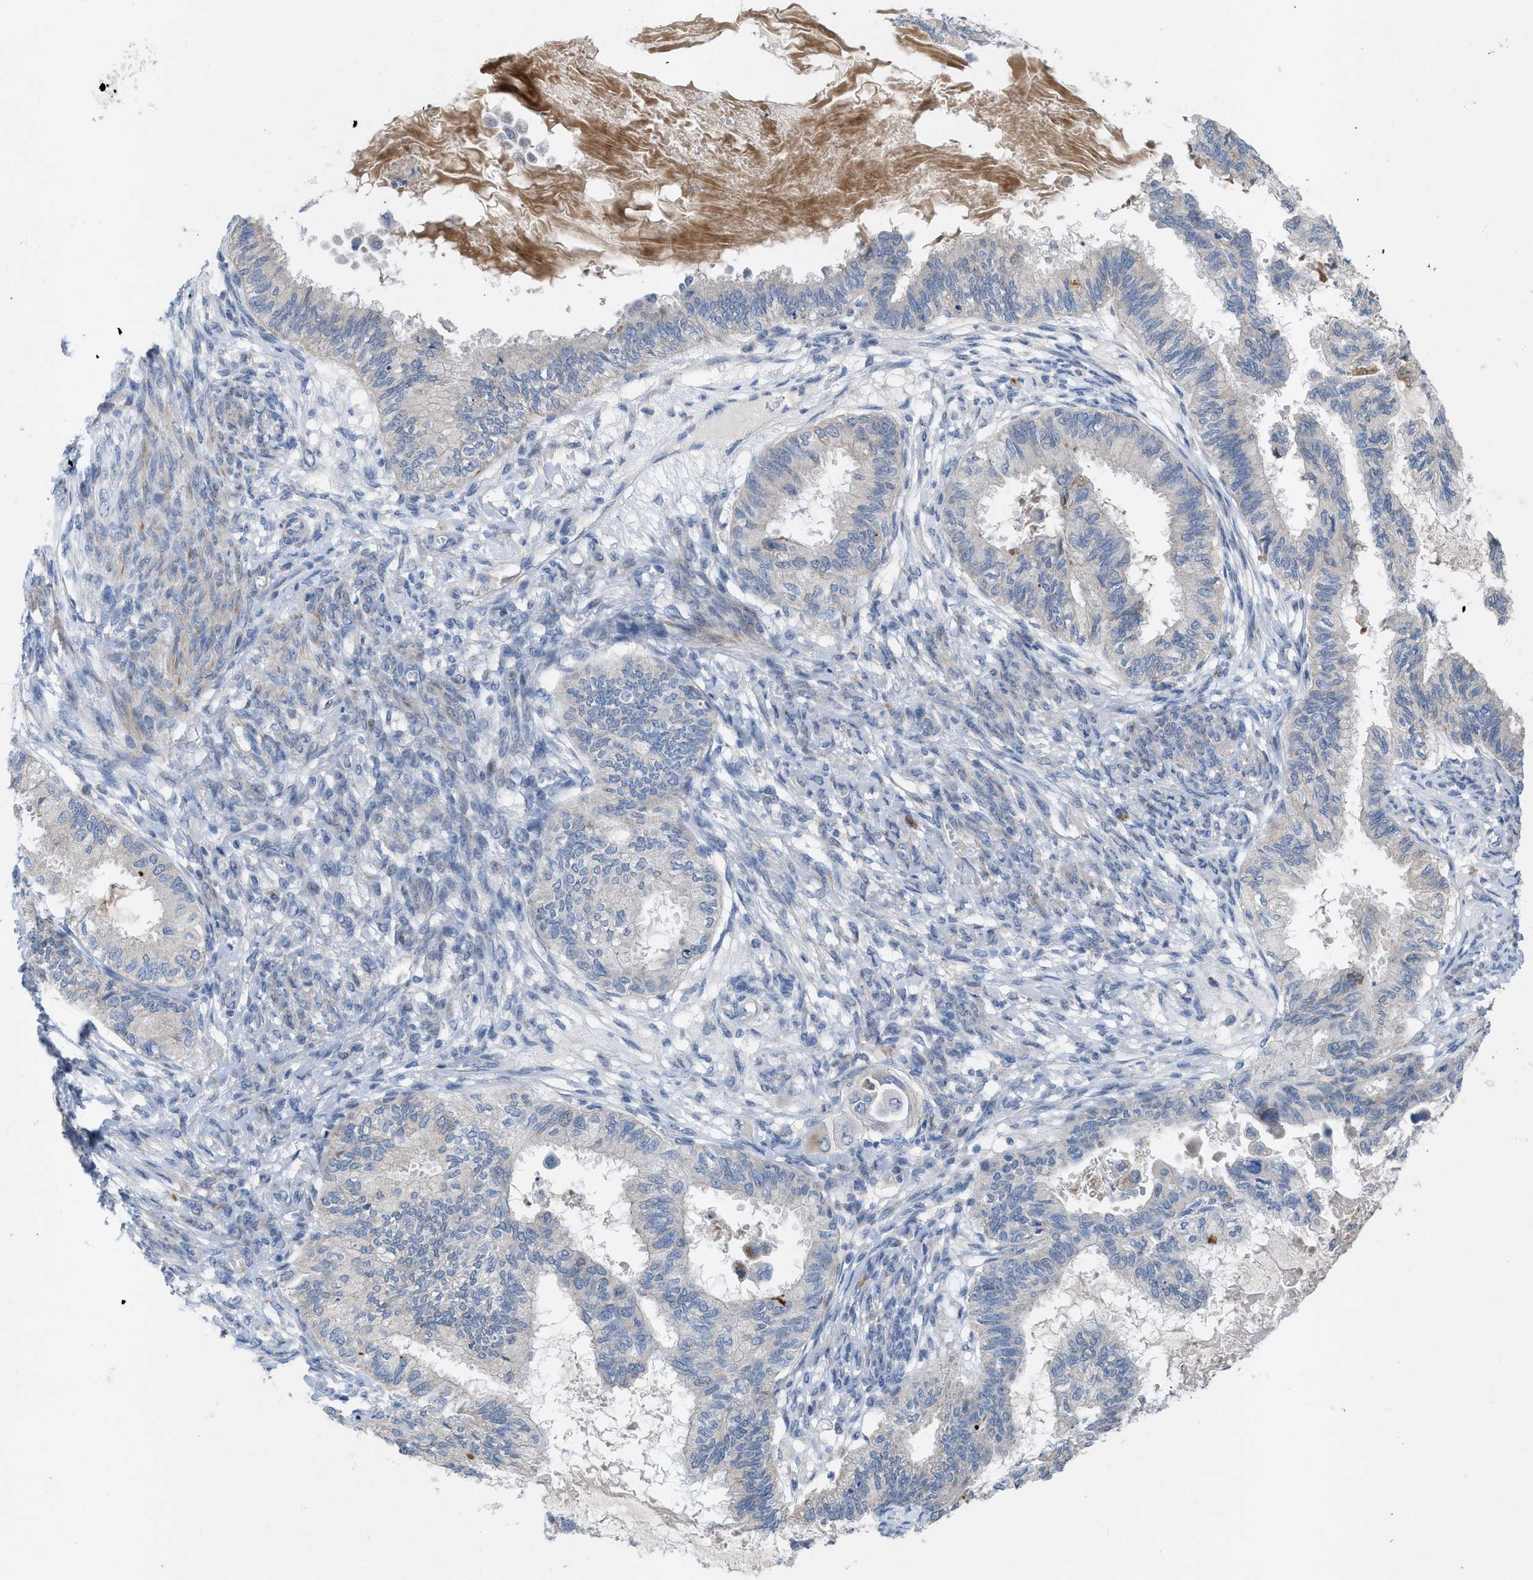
{"staining": {"intensity": "negative", "quantity": "none", "location": "none"}, "tissue": "cervical cancer", "cell_type": "Tumor cells", "image_type": "cancer", "snomed": [{"axis": "morphology", "description": "Normal tissue, NOS"}, {"axis": "morphology", "description": "Adenocarcinoma, NOS"}, {"axis": "topography", "description": "Cervix"}, {"axis": "topography", "description": "Endometrium"}], "caption": "Tumor cells show no significant positivity in cervical cancer. (DAB (3,3'-diaminobenzidine) immunohistochemistry (IHC) visualized using brightfield microscopy, high magnification).", "gene": "PLPPR5", "patient": {"sex": "female", "age": 86}}